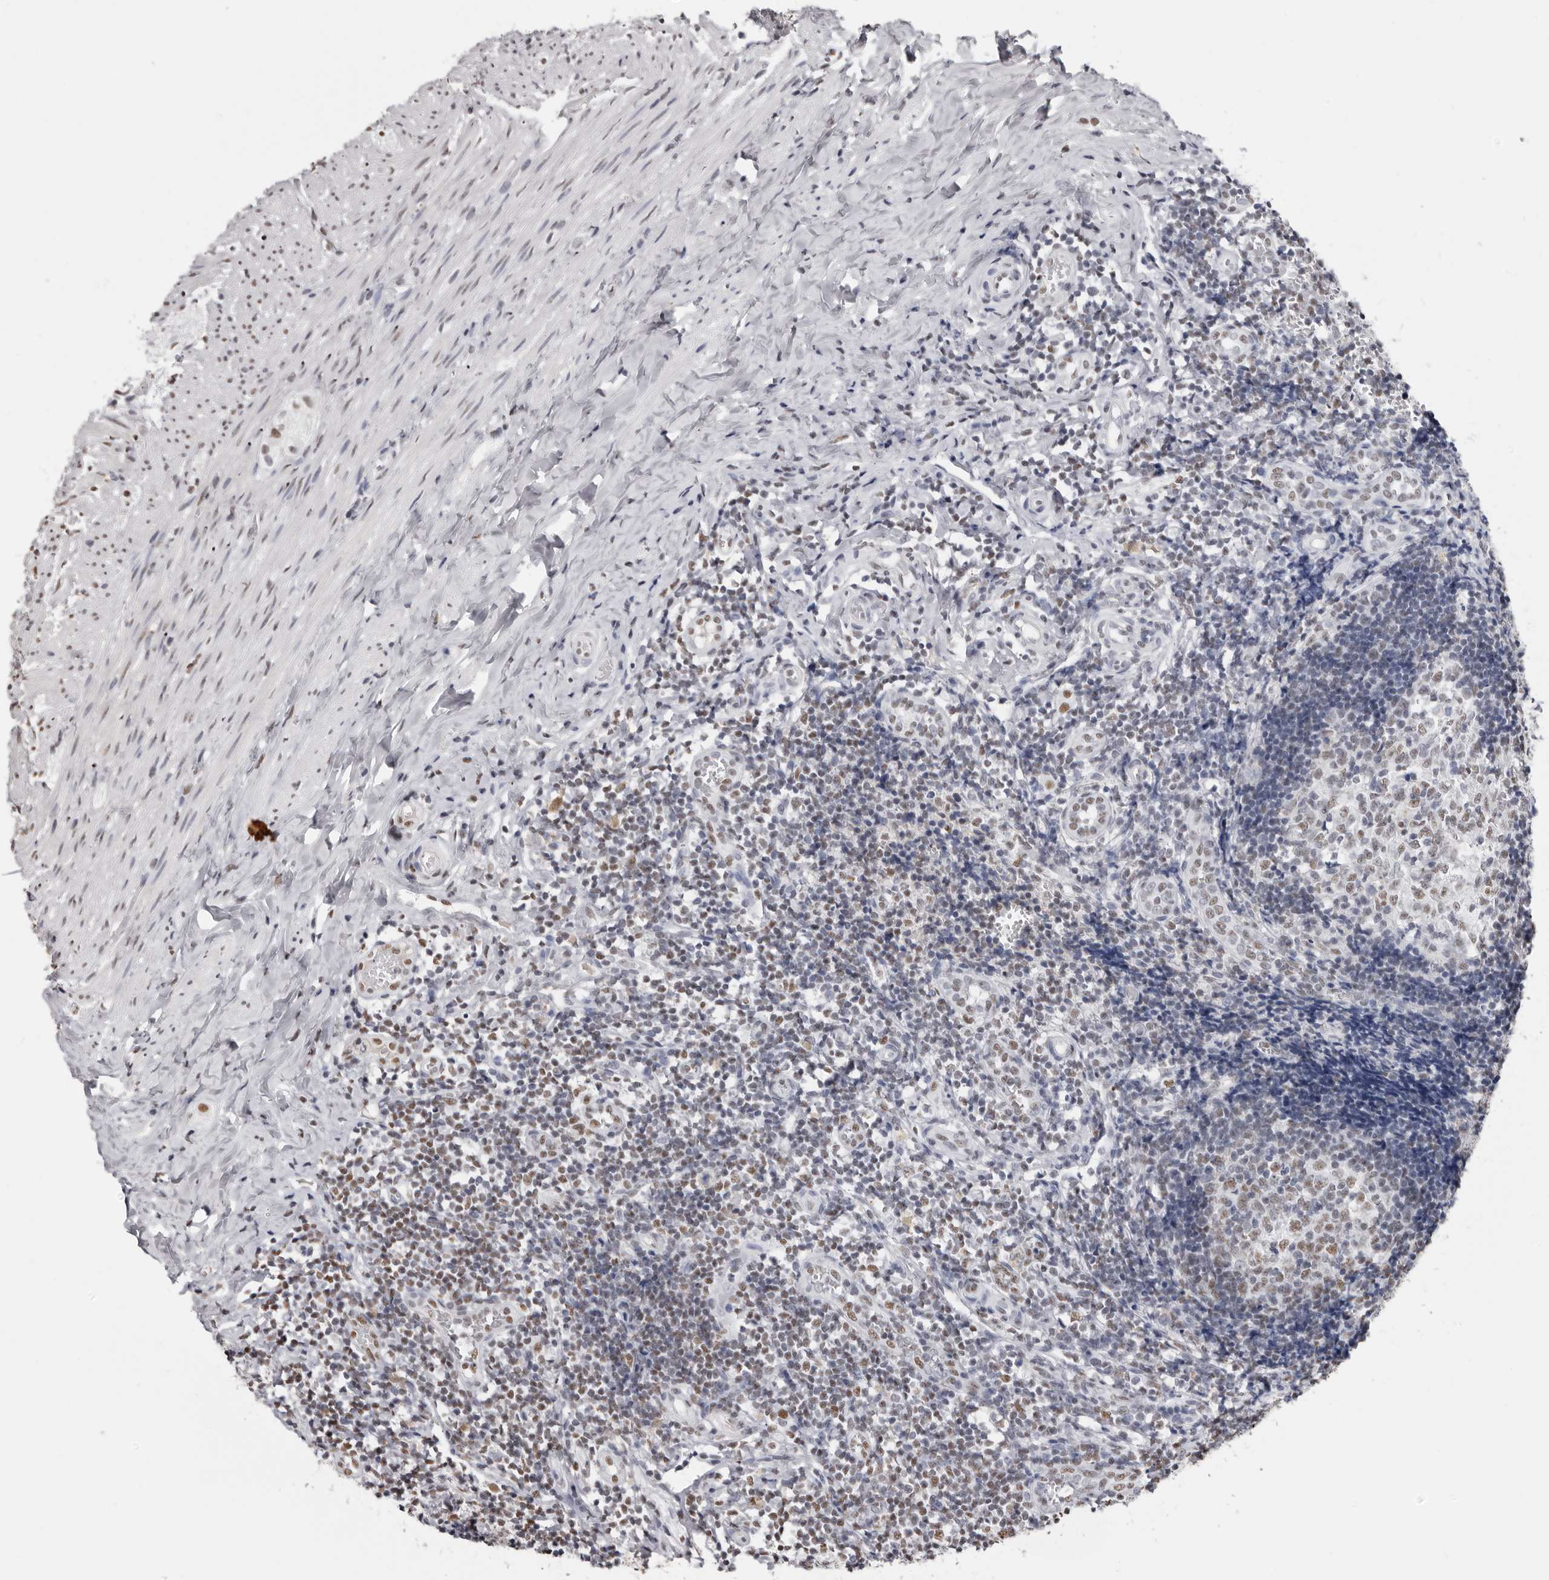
{"staining": {"intensity": "moderate", "quantity": "25%-75%", "location": "nuclear"}, "tissue": "appendix", "cell_type": "Glandular cells", "image_type": "normal", "snomed": [{"axis": "morphology", "description": "Normal tissue, NOS"}, {"axis": "topography", "description": "Appendix"}], "caption": "An immunohistochemistry micrograph of normal tissue is shown. Protein staining in brown labels moderate nuclear positivity in appendix within glandular cells.", "gene": "SCAF4", "patient": {"sex": "male", "age": 8}}